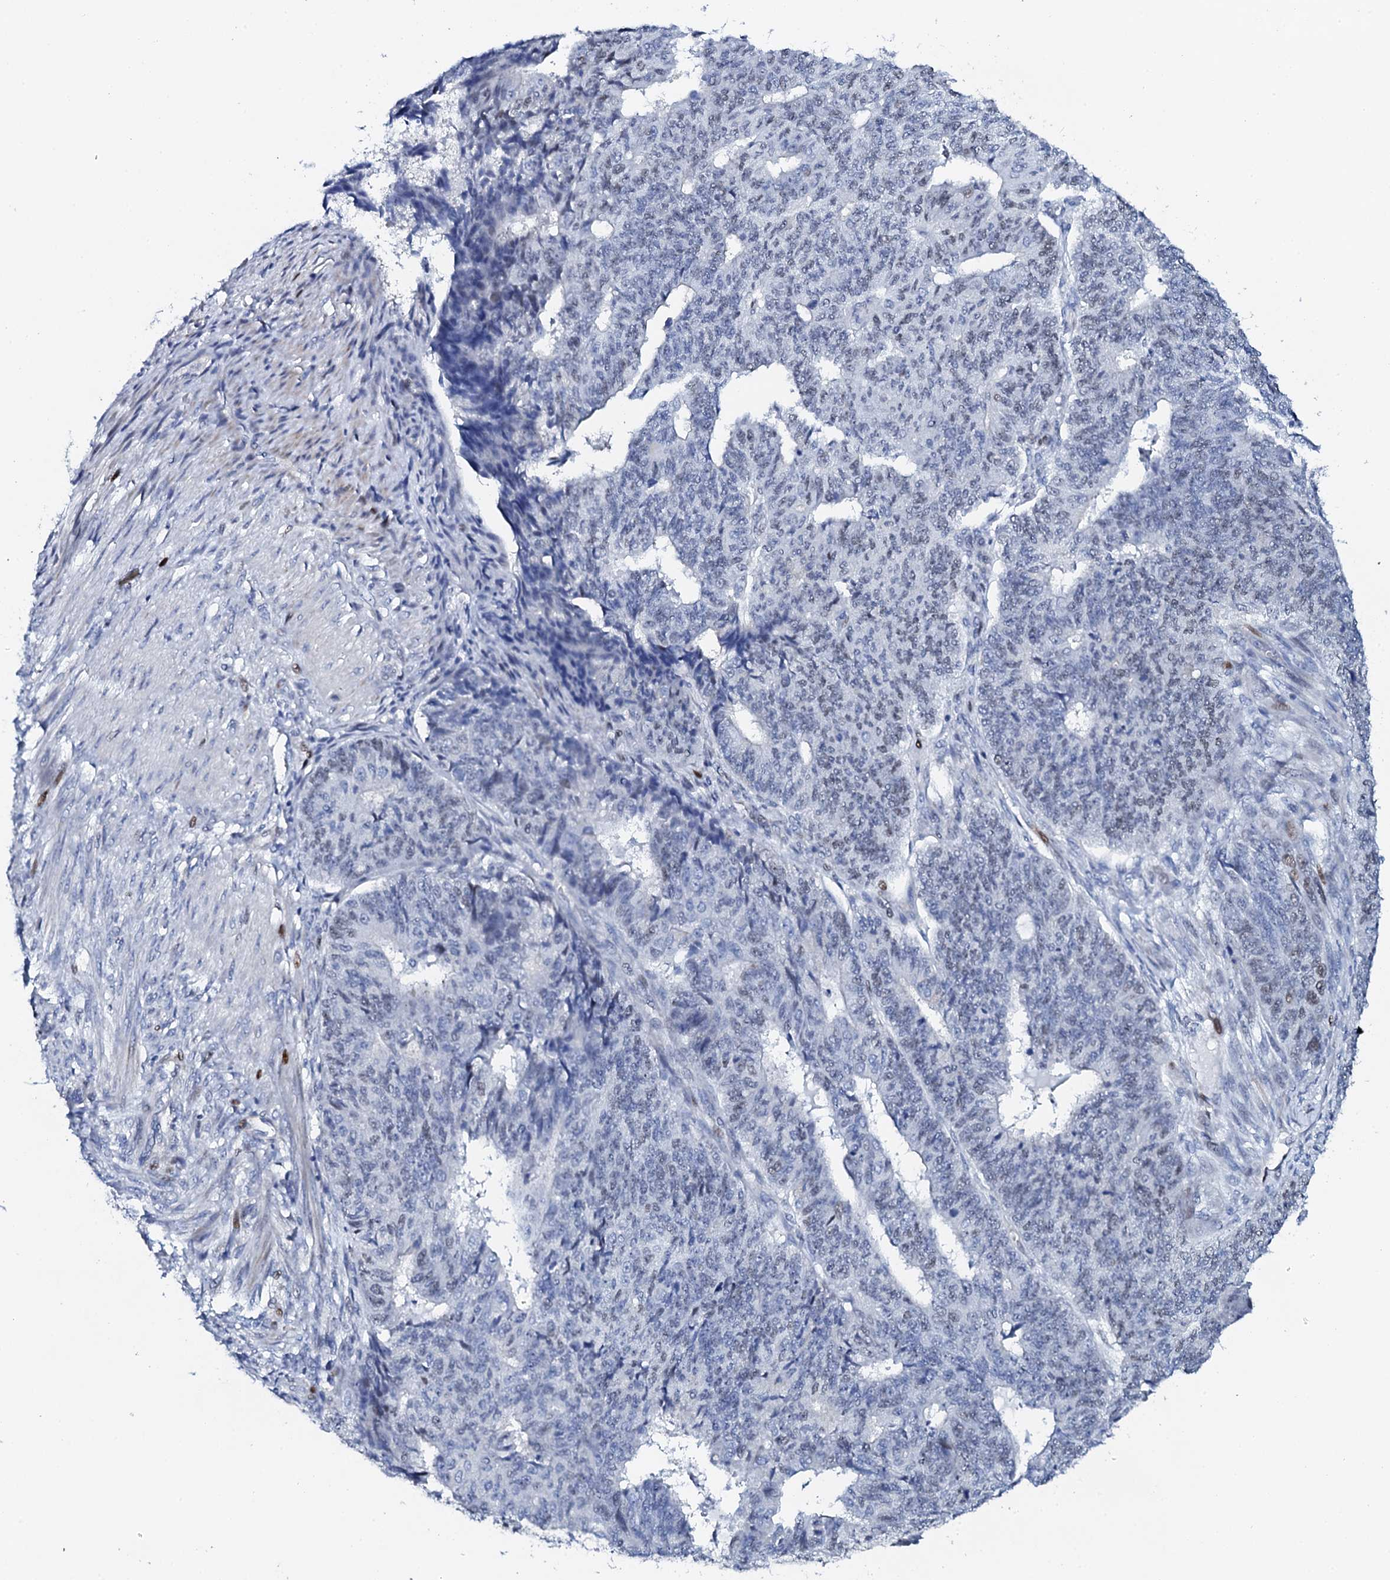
{"staining": {"intensity": "moderate", "quantity": "<25%", "location": "nuclear"}, "tissue": "endometrial cancer", "cell_type": "Tumor cells", "image_type": "cancer", "snomed": [{"axis": "morphology", "description": "Adenocarcinoma, NOS"}, {"axis": "topography", "description": "Endometrium"}], "caption": "Immunohistochemical staining of human endometrial adenocarcinoma exhibits low levels of moderate nuclear protein positivity in about <25% of tumor cells.", "gene": "NUDT13", "patient": {"sex": "female", "age": 32}}